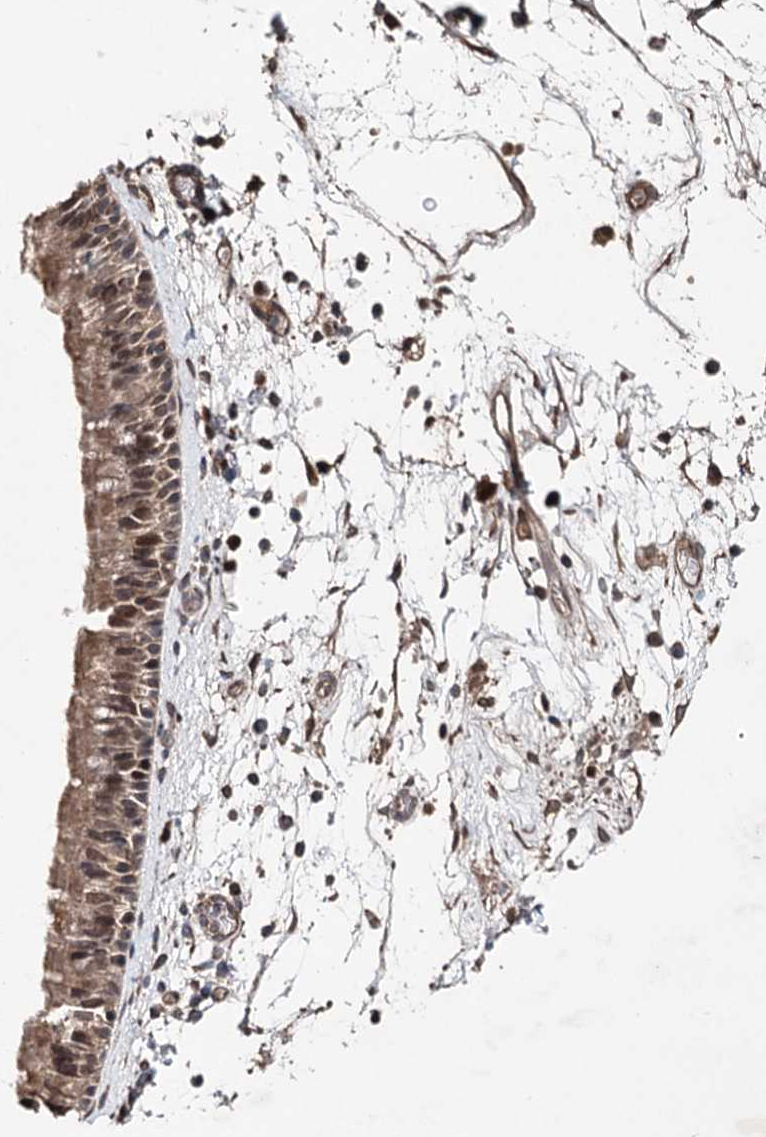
{"staining": {"intensity": "moderate", "quantity": ">75%", "location": "cytoplasmic/membranous,nuclear"}, "tissue": "nasopharynx", "cell_type": "Respiratory epithelial cells", "image_type": "normal", "snomed": [{"axis": "morphology", "description": "Normal tissue, NOS"}, {"axis": "morphology", "description": "Inflammation, NOS"}, {"axis": "morphology", "description": "Malignant melanoma, Metastatic site"}, {"axis": "topography", "description": "Nasopharynx"}], "caption": "Immunohistochemical staining of benign nasopharynx exhibits medium levels of moderate cytoplasmic/membranous,nuclear staining in approximately >75% of respiratory epithelial cells.", "gene": "NOPCHAP1", "patient": {"sex": "male", "age": 70}}